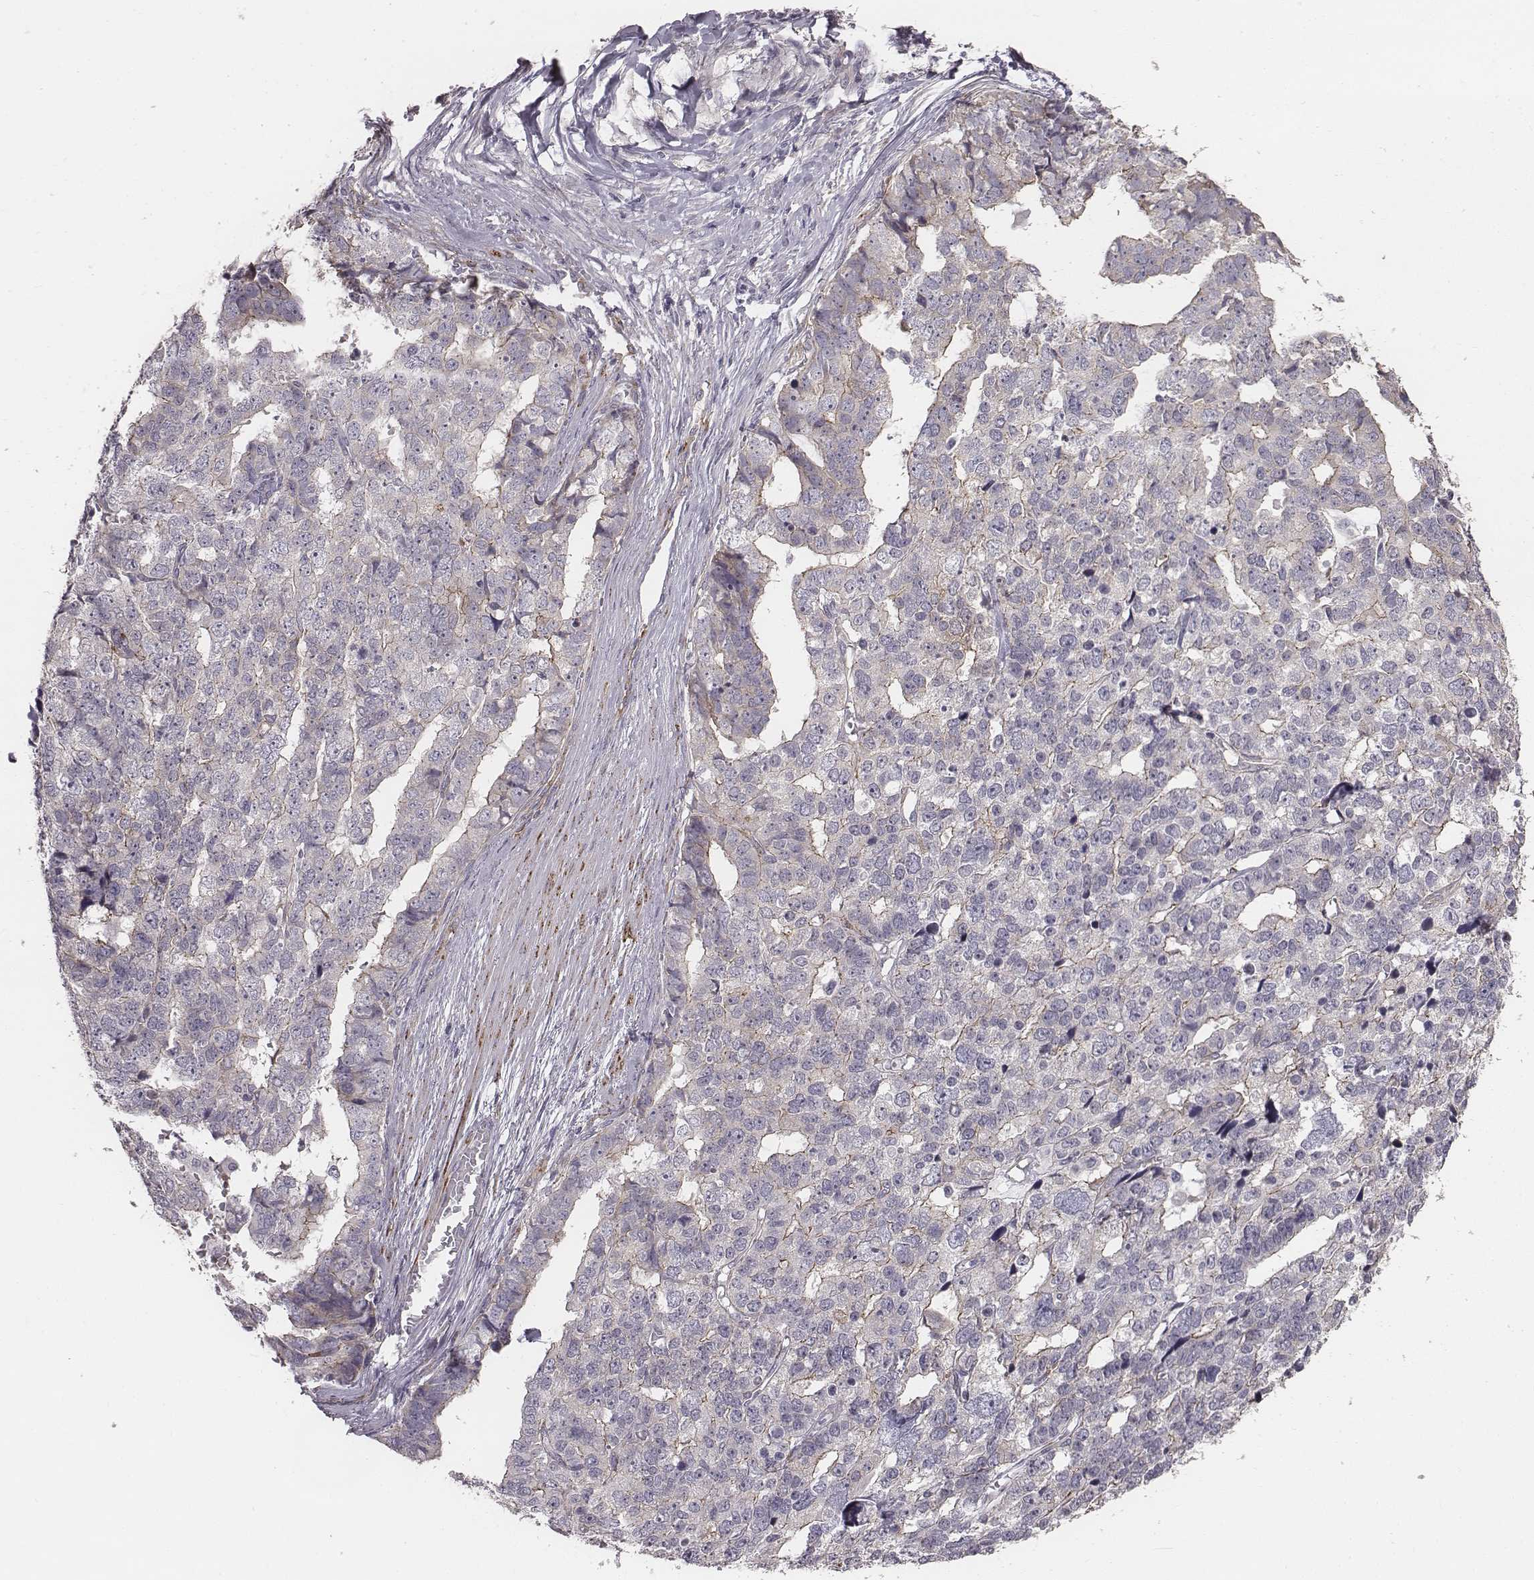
{"staining": {"intensity": "negative", "quantity": "none", "location": "none"}, "tissue": "stomach cancer", "cell_type": "Tumor cells", "image_type": "cancer", "snomed": [{"axis": "morphology", "description": "Adenocarcinoma, NOS"}, {"axis": "topography", "description": "Stomach"}], "caption": "Adenocarcinoma (stomach) was stained to show a protein in brown. There is no significant staining in tumor cells.", "gene": "PRKCZ", "patient": {"sex": "male", "age": 69}}